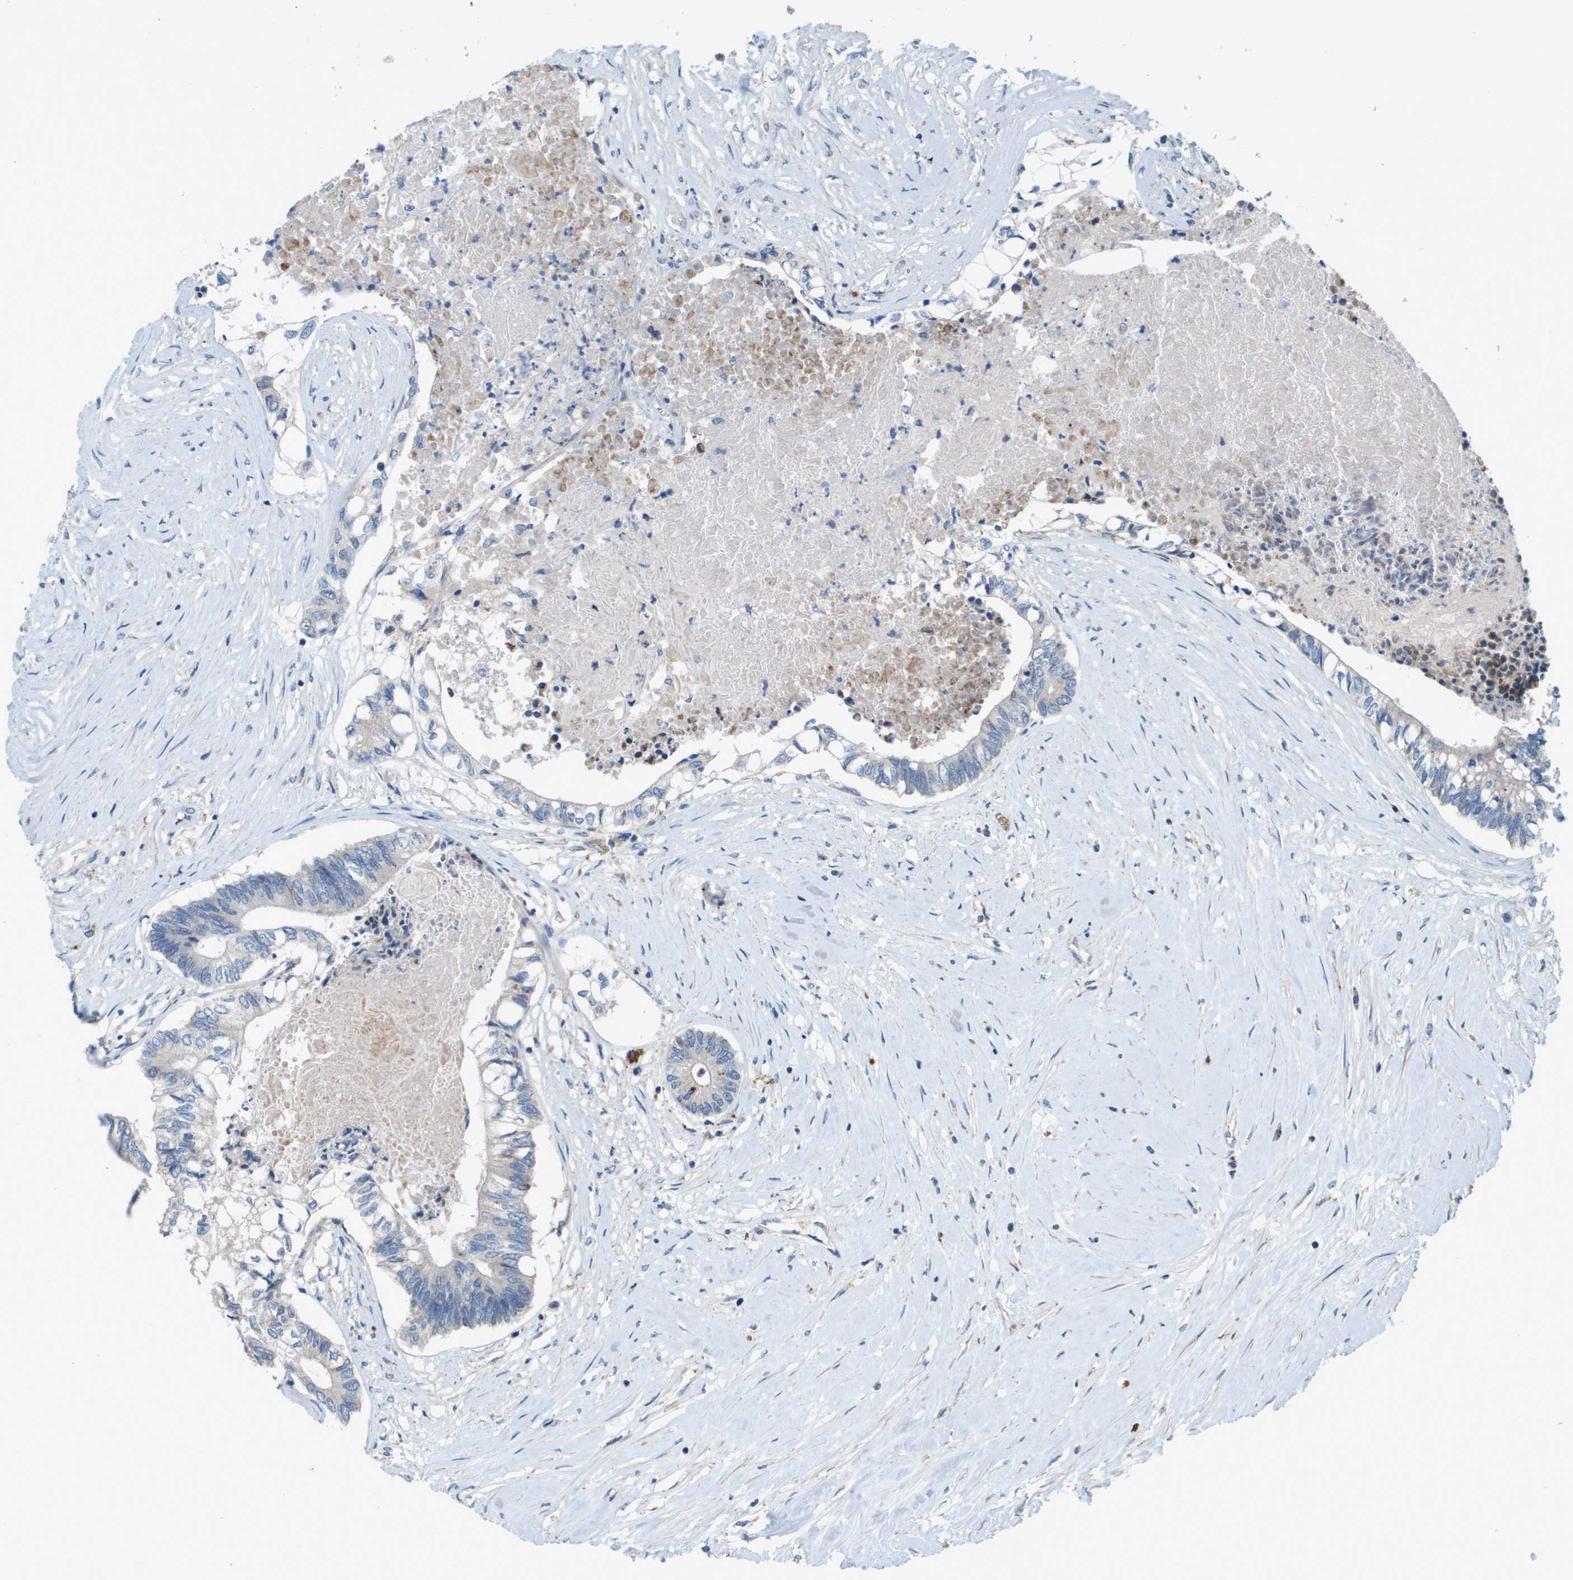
{"staining": {"intensity": "negative", "quantity": "none", "location": "none"}, "tissue": "colorectal cancer", "cell_type": "Tumor cells", "image_type": "cancer", "snomed": [{"axis": "morphology", "description": "Adenocarcinoma, NOS"}, {"axis": "topography", "description": "Rectum"}], "caption": "Photomicrograph shows no protein positivity in tumor cells of colorectal adenocarcinoma tissue. (Immunohistochemistry (ihc), brightfield microscopy, high magnification).", "gene": "B3GNT5", "patient": {"sex": "male", "age": 63}}